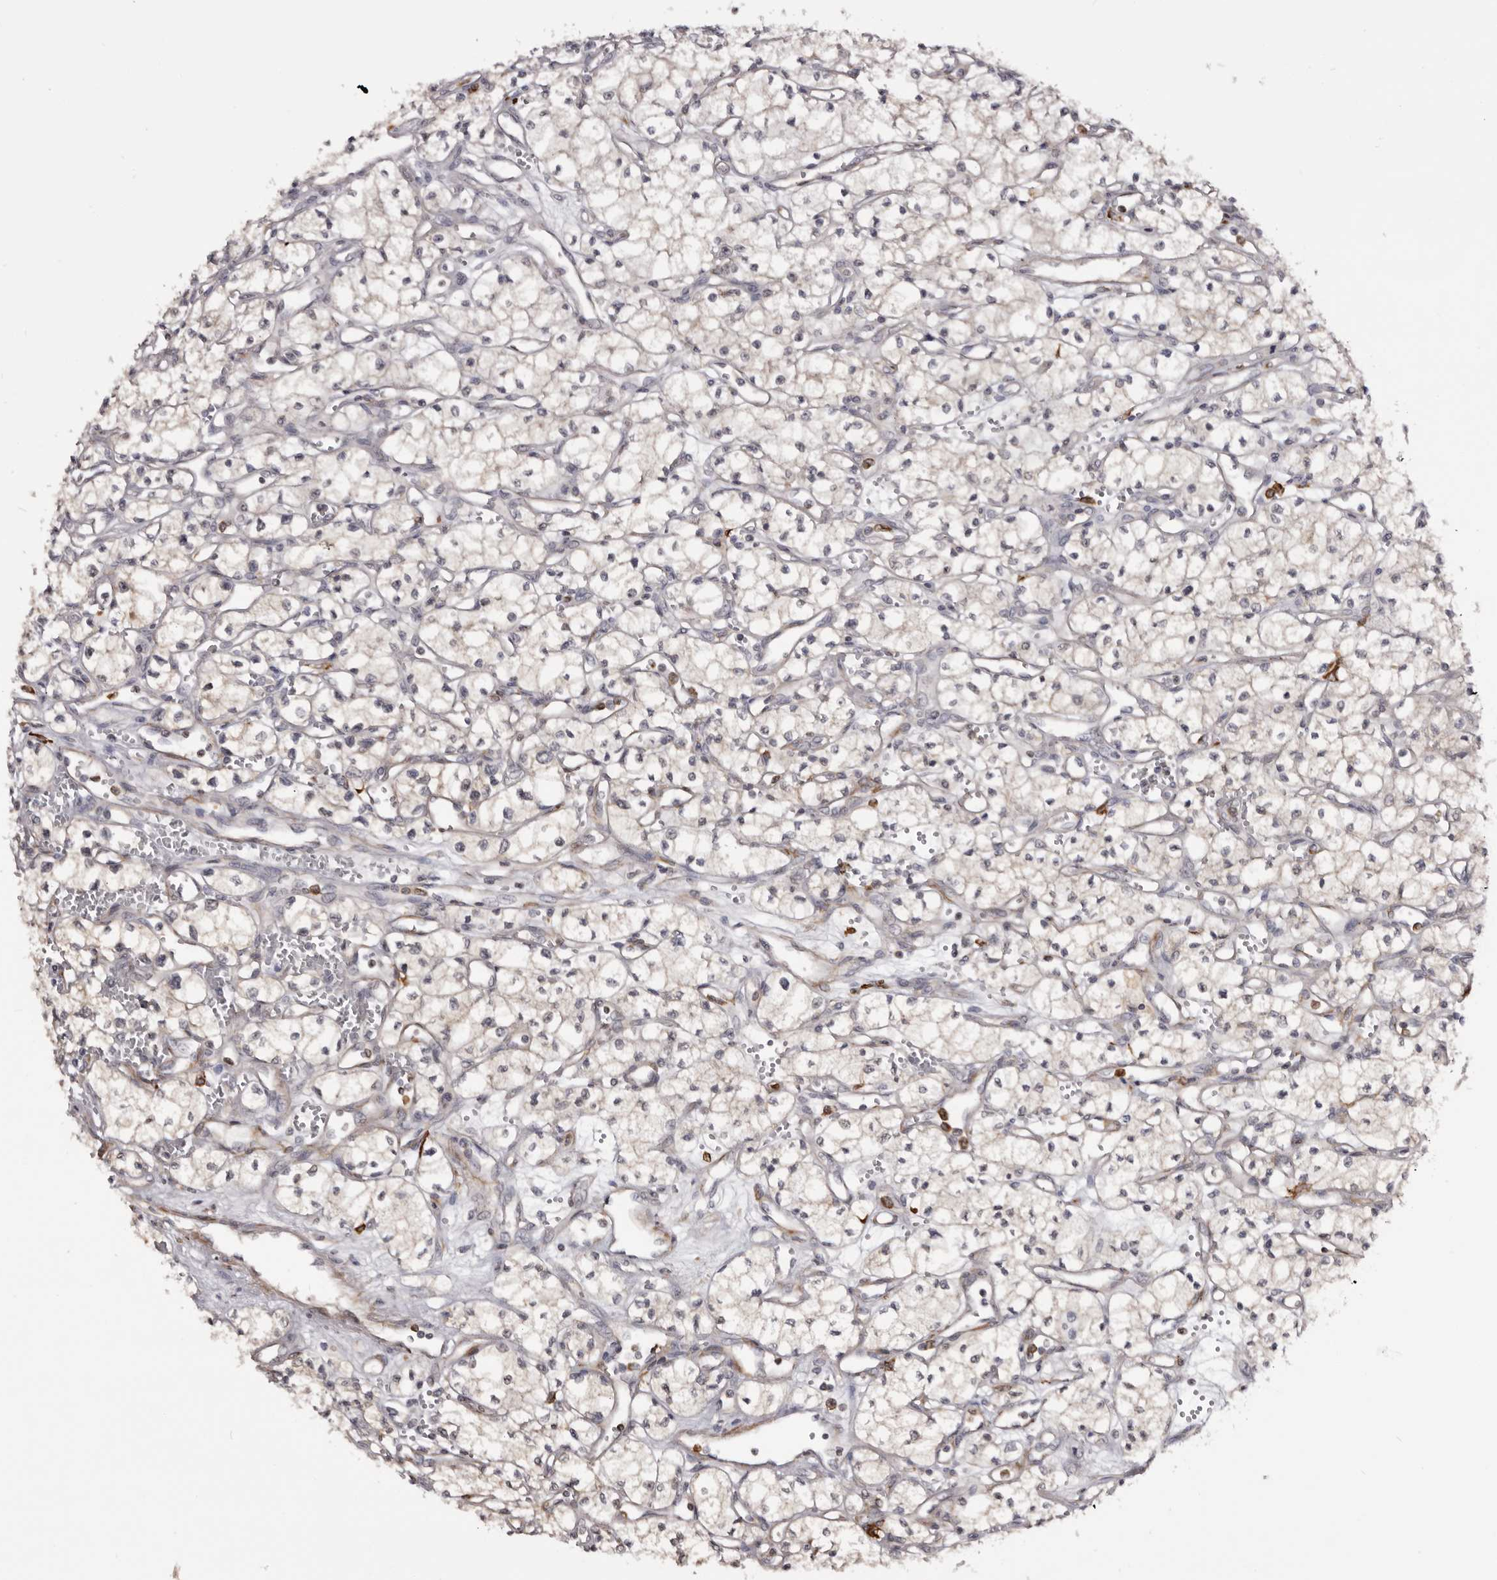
{"staining": {"intensity": "negative", "quantity": "none", "location": "none"}, "tissue": "renal cancer", "cell_type": "Tumor cells", "image_type": "cancer", "snomed": [{"axis": "morphology", "description": "Adenocarcinoma, NOS"}, {"axis": "topography", "description": "Kidney"}], "caption": "Immunohistochemistry (IHC) image of renal cancer (adenocarcinoma) stained for a protein (brown), which shows no positivity in tumor cells.", "gene": "TNNI1", "patient": {"sex": "male", "age": 59}}